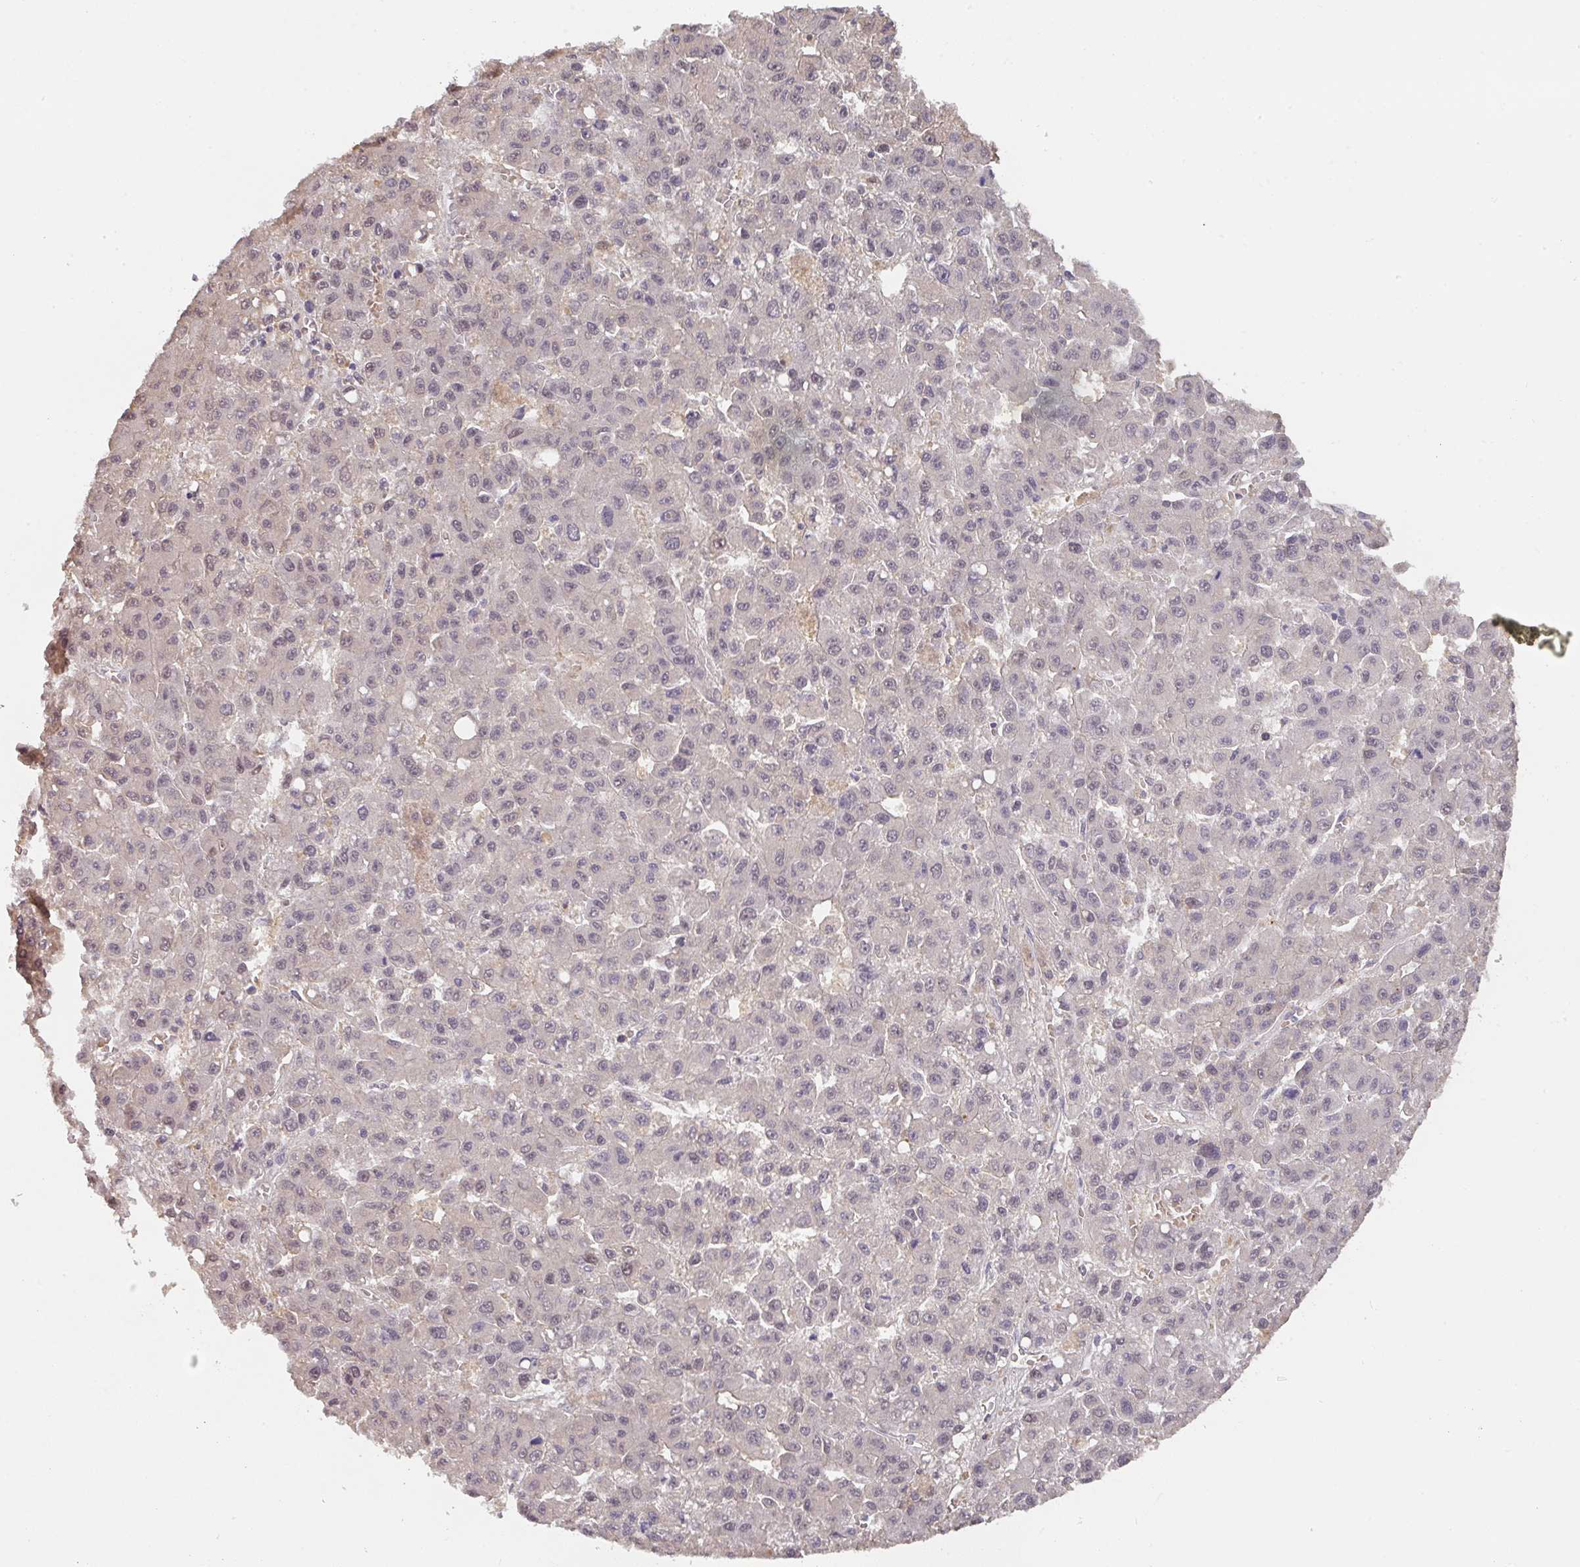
{"staining": {"intensity": "weak", "quantity": "25%-75%", "location": "nuclear"}, "tissue": "liver cancer", "cell_type": "Tumor cells", "image_type": "cancer", "snomed": [{"axis": "morphology", "description": "Carcinoma, Hepatocellular, NOS"}, {"axis": "topography", "description": "Liver"}], "caption": "Tumor cells exhibit weak nuclear staining in approximately 25%-75% of cells in liver cancer (hepatocellular carcinoma). (DAB IHC with brightfield microscopy, high magnification).", "gene": "FOXN4", "patient": {"sex": "male", "age": 70}}